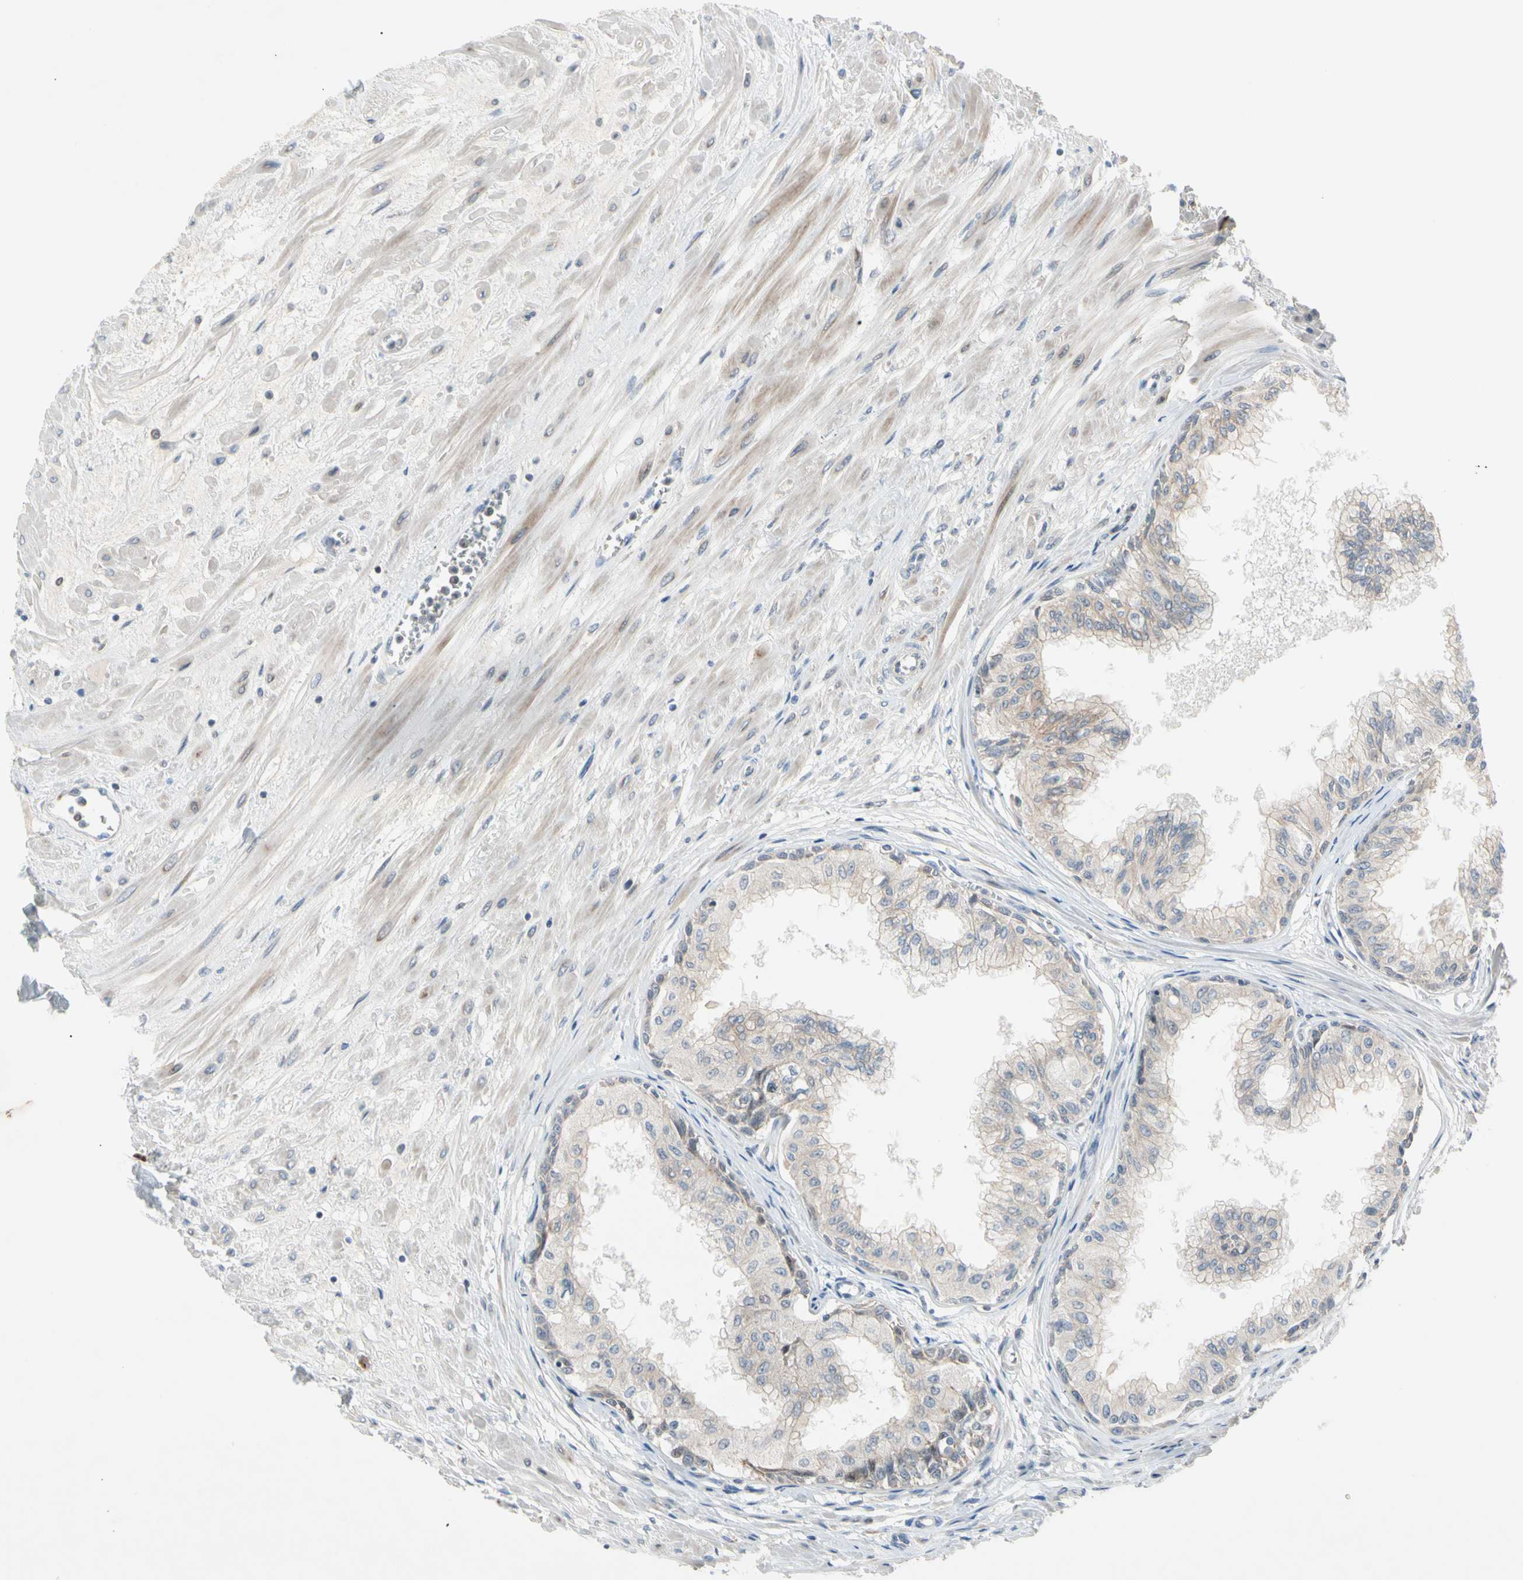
{"staining": {"intensity": "weak", "quantity": "25%-75%", "location": "cytoplasmic/membranous"}, "tissue": "prostate", "cell_type": "Glandular cells", "image_type": "normal", "snomed": [{"axis": "morphology", "description": "Normal tissue, NOS"}, {"axis": "topography", "description": "Prostate"}, {"axis": "topography", "description": "Seminal veicle"}], "caption": "This micrograph reveals IHC staining of benign prostate, with low weak cytoplasmic/membranous expression in about 25%-75% of glandular cells.", "gene": "MARK1", "patient": {"sex": "male", "age": 60}}